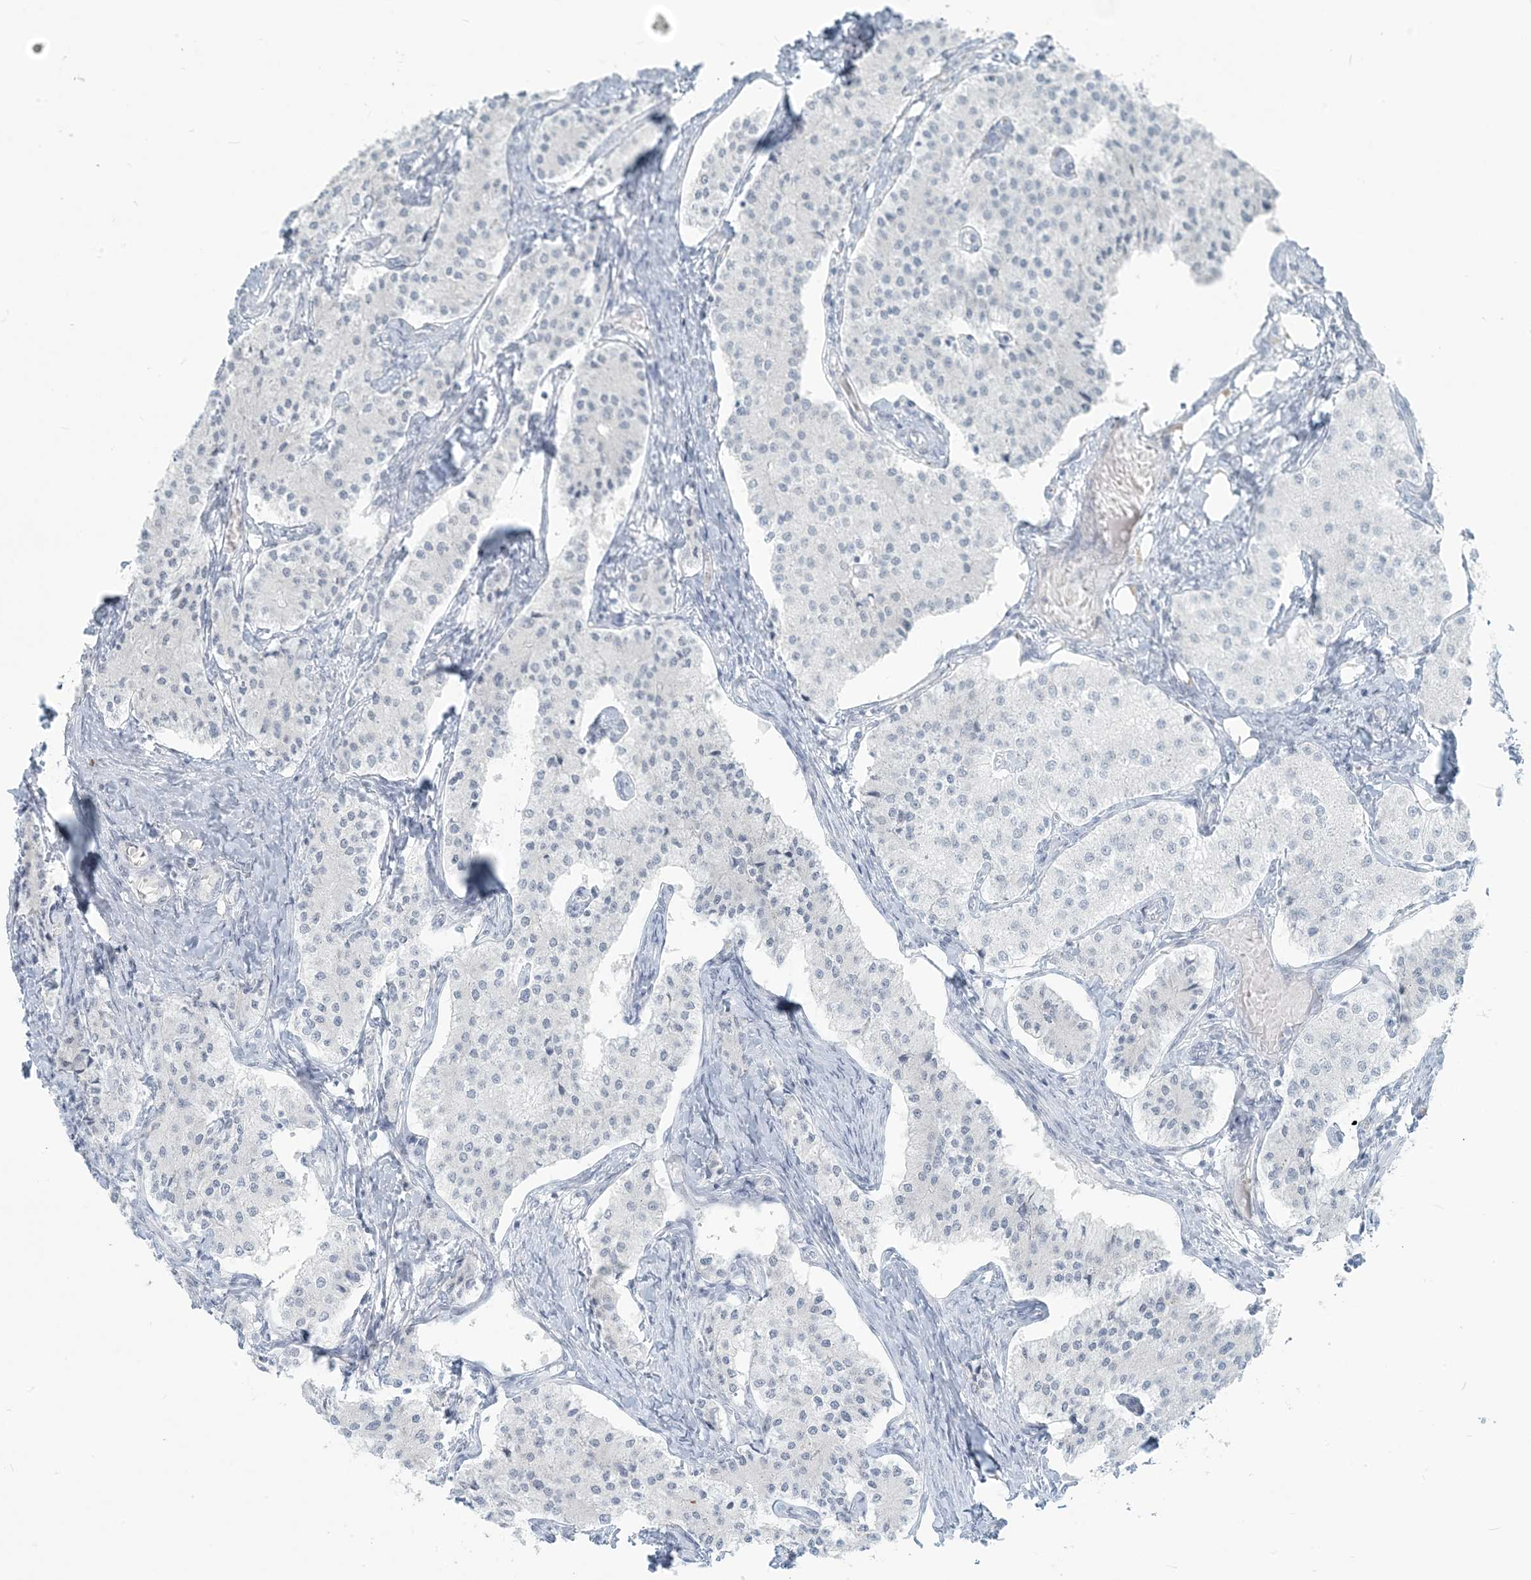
{"staining": {"intensity": "negative", "quantity": "none", "location": "none"}, "tissue": "carcinoid", "cell_type": "Tumor cells", "image_type": "cancer", "snomed": [{"axis": "morphology", "description": "Carcinoid, malignant, NOS"}, {"axis": "topography", "description": "Colon"}], "caption": "High magnification brightfield microscopy of carcinoid stained with DAB (3,3'-diaminobenzidine) (brown) and counterstained with hematoxylin (blue): tumor cells show no significant positivity.", "gene": "SCML1", "patient": {"sex": "female", "age": 52}}